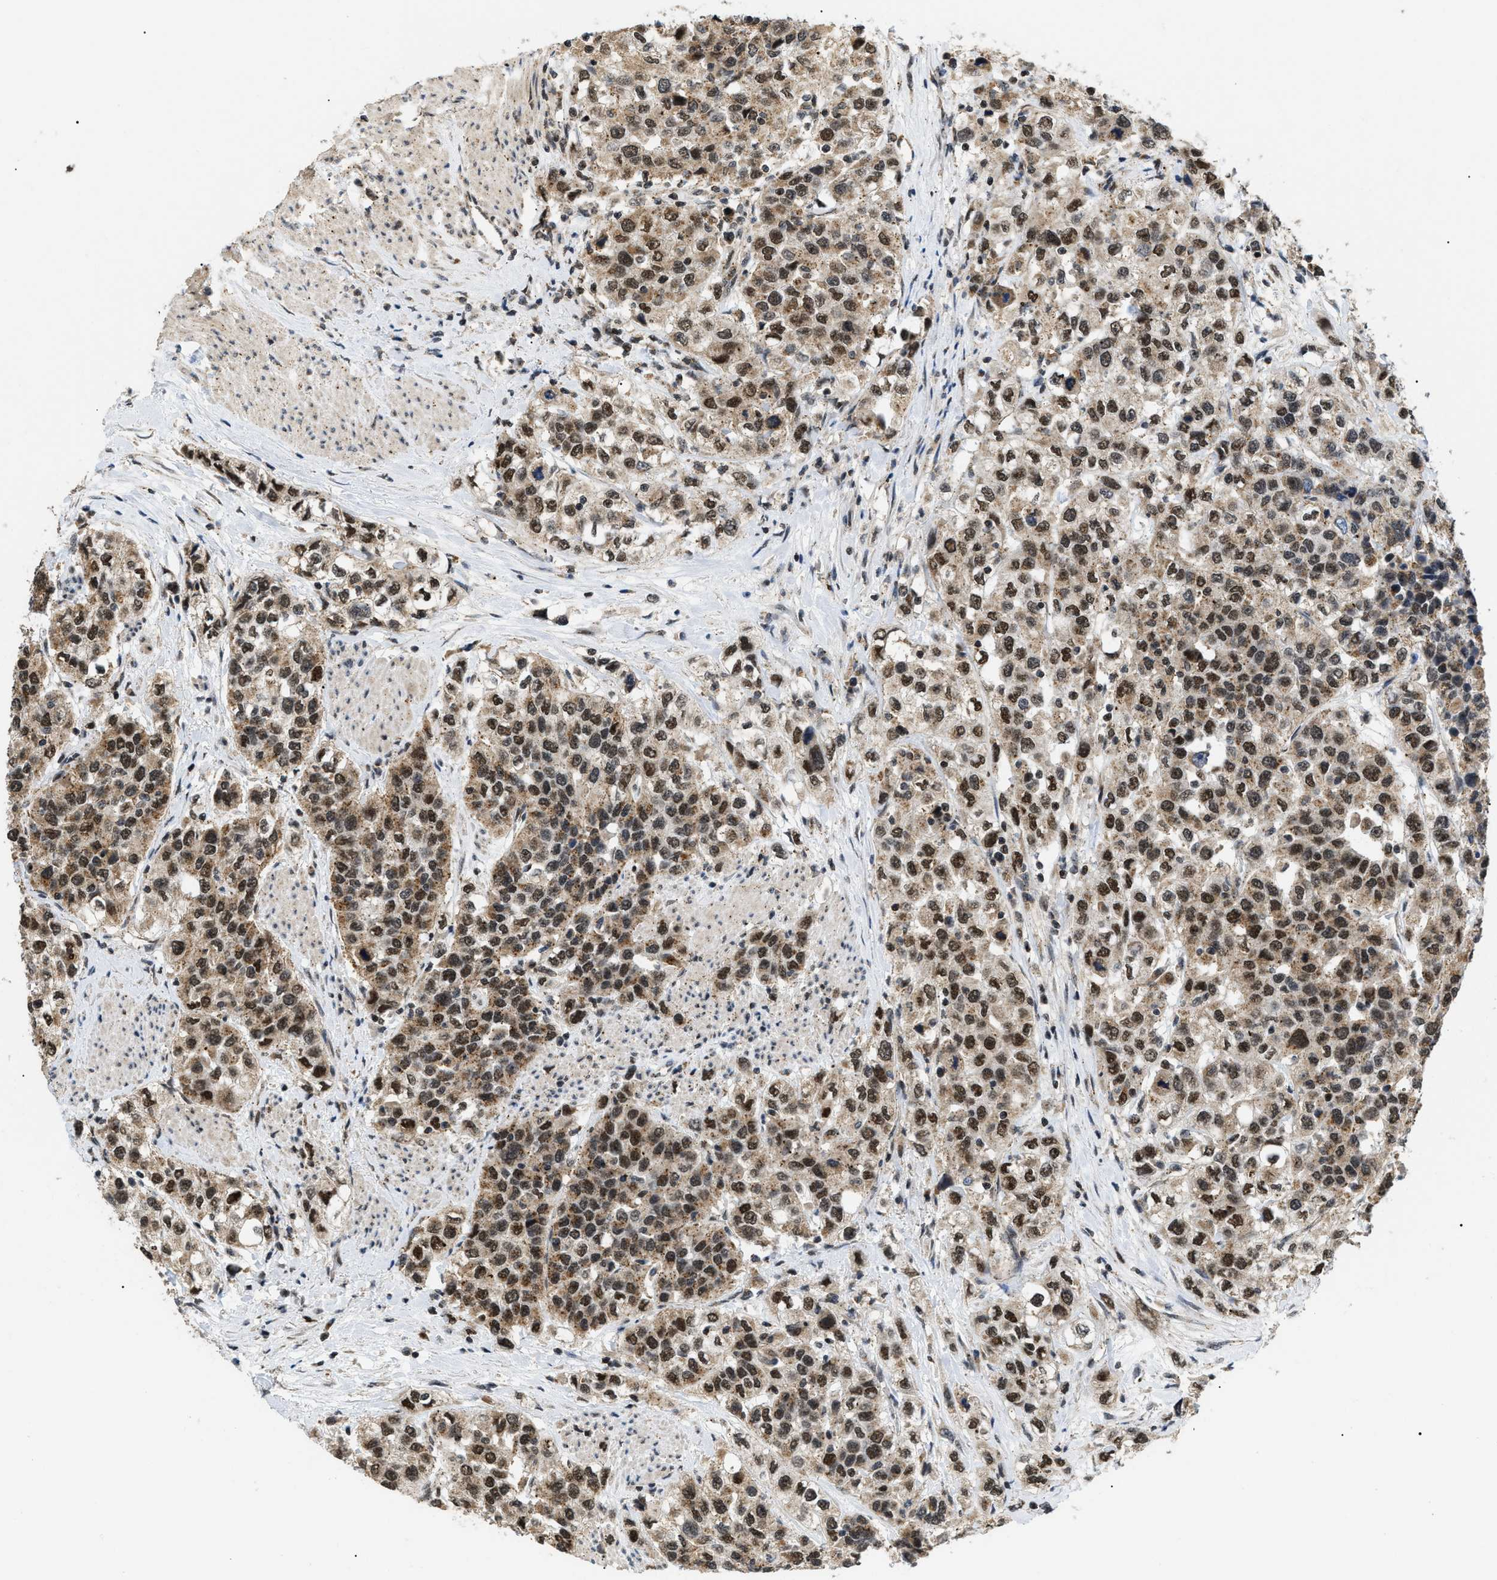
{"staining": {"intensity": "moderate", "quantity": ">75%", "location": "cytoplasmic/membranous,nuclear"}, "tissue": "urothelial cancer", "cell_type": "Tumor cells", "image_type": "cancer", "snomed": [{"axis": "morphology", "description": "Urothelial carcinoma, High grade"}, {"axis": "topography", "description": "Urinary bladder"}], "caption": "A brown stain shows moderate cytoplasmic/membranous and nuclear staining of a protein in human urothelial carcinoma (high-grade) tumor cells.", "gene": "ZBTB11", "patient": {"sex": "female", "age": 80}}